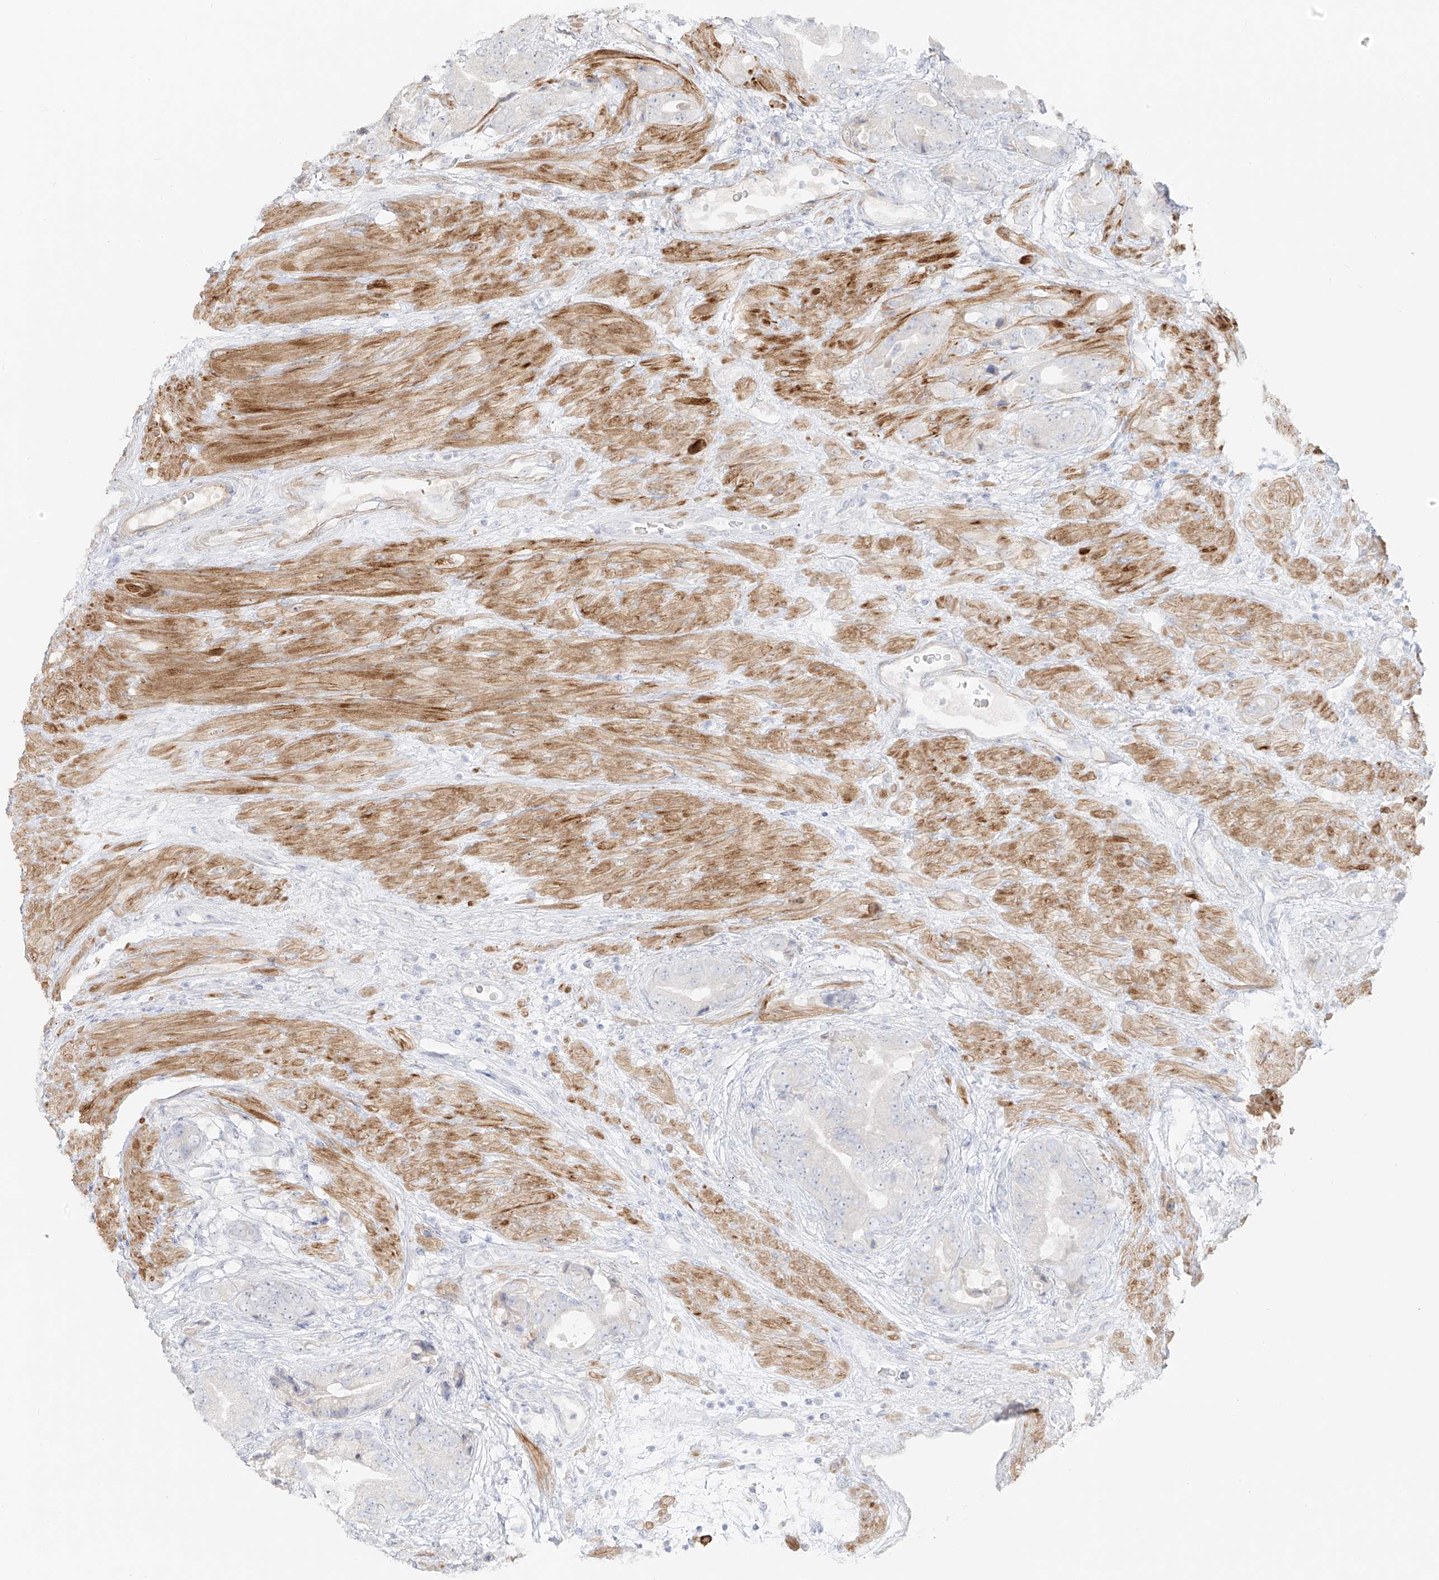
{"staining": {"intensity": "negative", "quantity": "none", "location": "none"}, "tissue": "prostate cancer", "cell_type": "Tumor cells", "image_type": "cancer", "snomed": [{"axis": "morphology", "description": "Adenocarcinoma, High grade"}, {"axis": "topography", "description": "Prostate"}], "caption": "This is an immunohistochemistry (IHC) micrograph of human prostate cancer. There is no staining in tumor cells.", "gene": "C11orf87", "patient": {"sex": "male", "age": 70}}